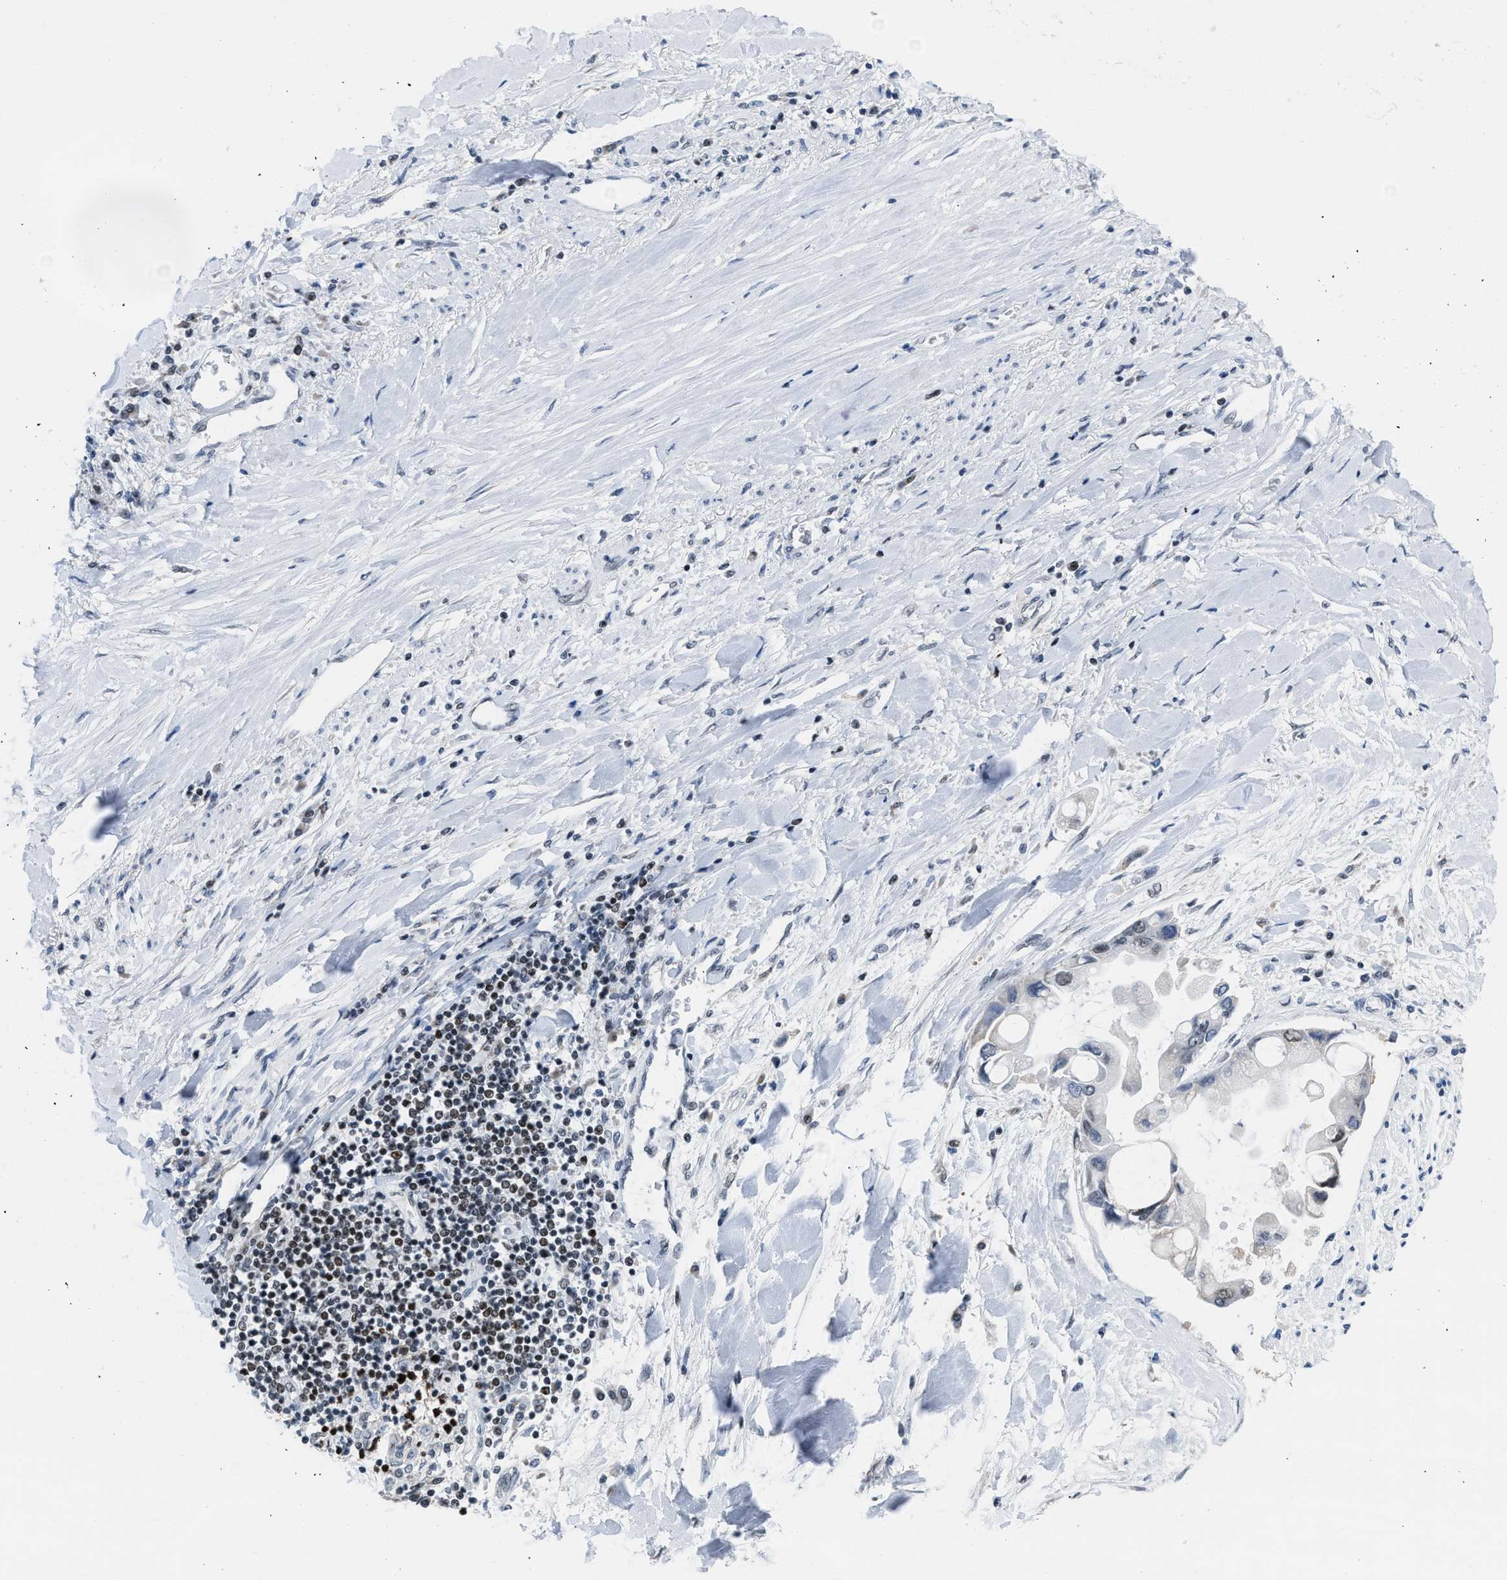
{"staining": {"intensity": "negative", "quantity": "none", "location": "none"}, "tissue": "liver cancer", "cell_type": "Tumor cells", "image_type": "cancer", "snomed": [{"axis": "morphology", "description": "Cholangiocarcinoma"}, {"axis": "topography", "description": "Liver"}], "caption": "Tumor cells are negative for protein expression in human cholangiocarcinoma (liver).", "gene": "TERF2IP", "patient": {"sex": "male", "age": 50}}